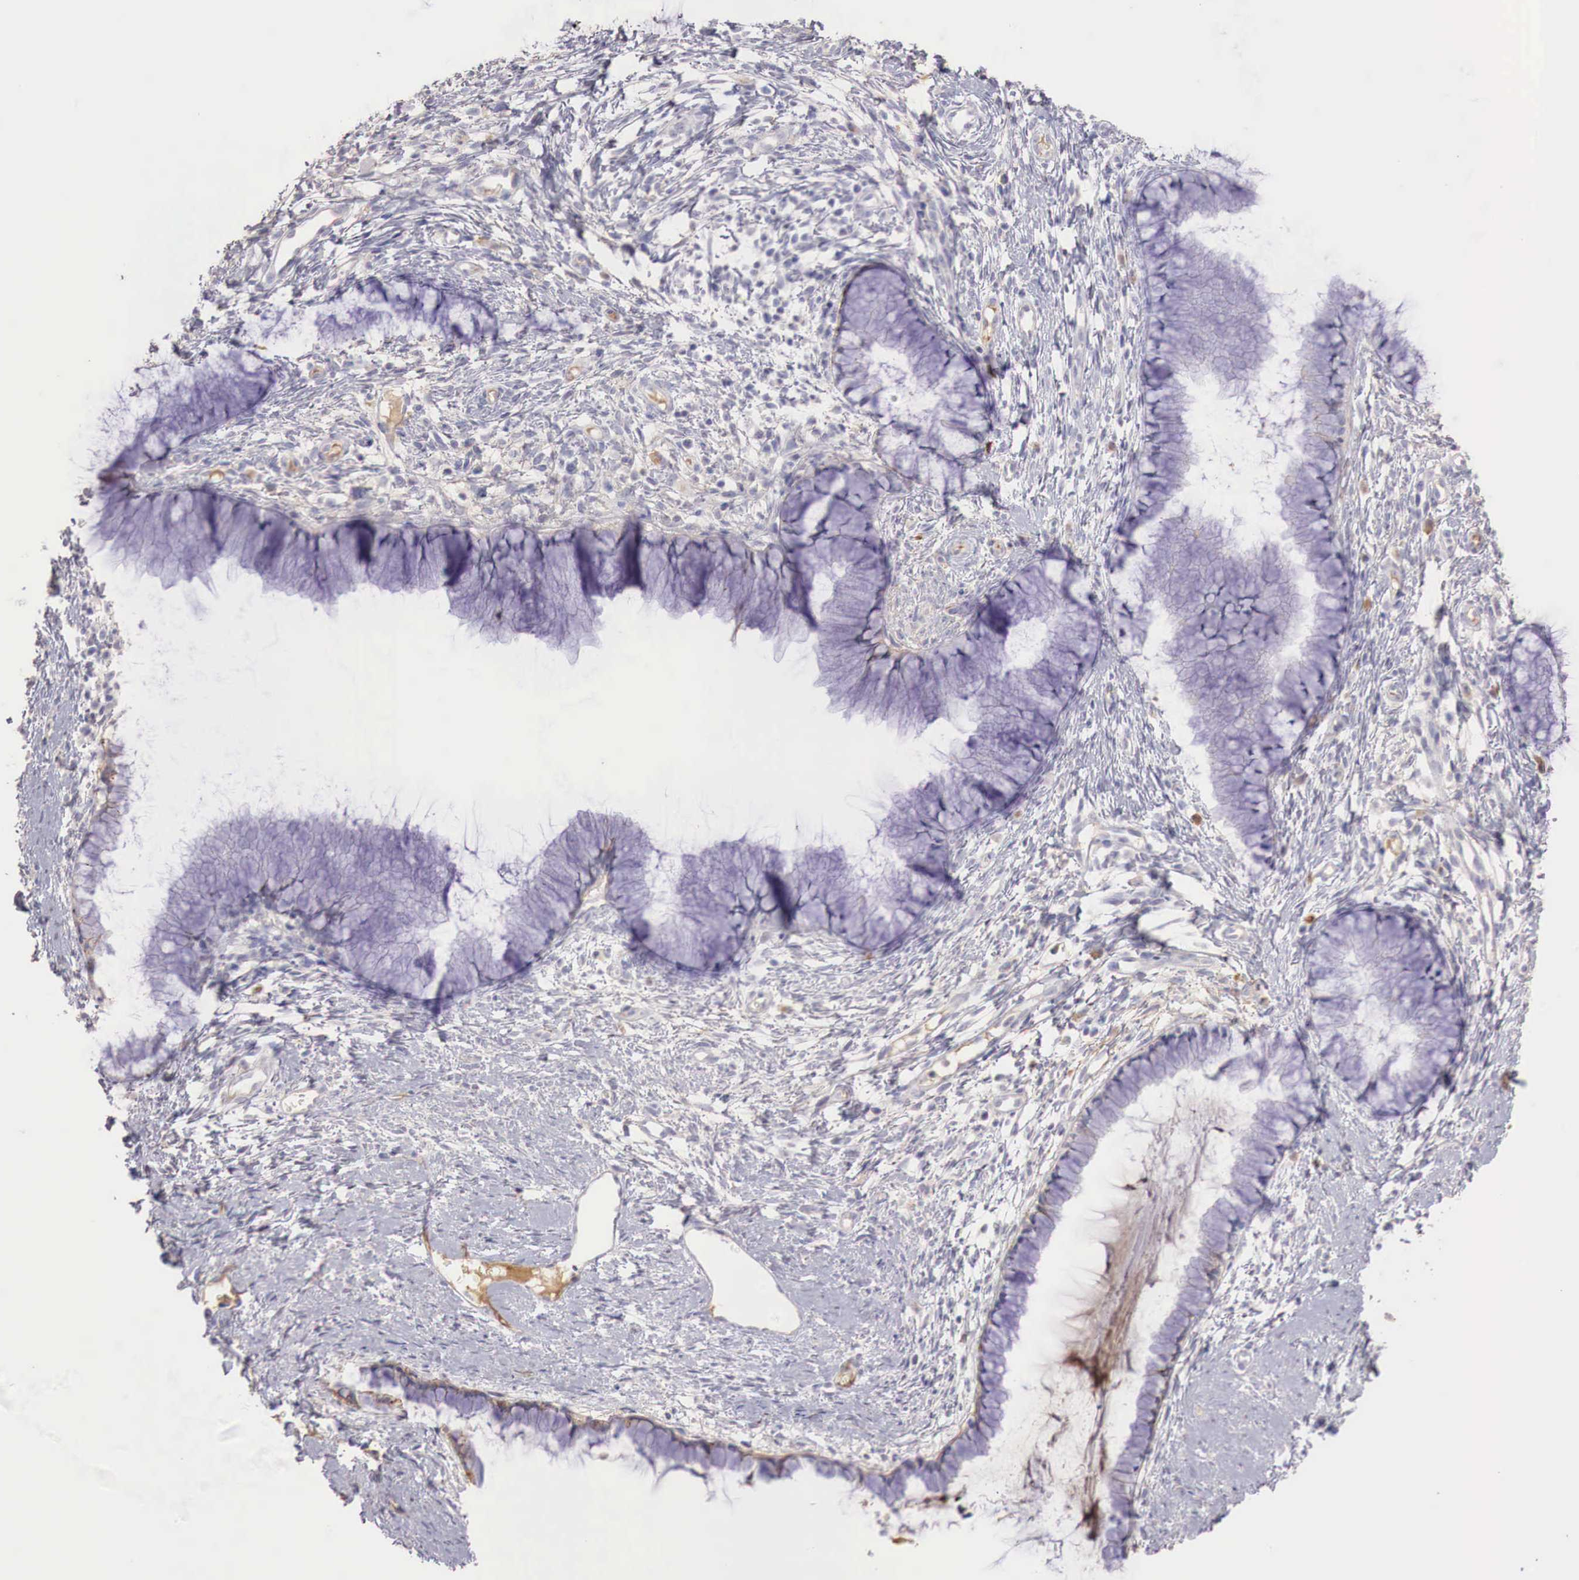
{"staining": {"intensity": "negative", "quantity": "none", "location": "none"}, "tissue": "cervix", "cell_type": "Glandular cells", "image_type": "normal", "snomed": [{"axis": "morphology", "description": "Normal tissue, NOS"}, {"axis": "topography", "description": "Cervix"}], "caption": "An image of cervix stained for a protein reveals no brown staining in glandular cells. Brightfield microscopy of immunohistochemistry (IHC) stained with DAB (brown) and hematoxylin (blue), captured at high magnification.", "gene": "XPNPEP2", "patient": {"sex": "female", "age": 82}}